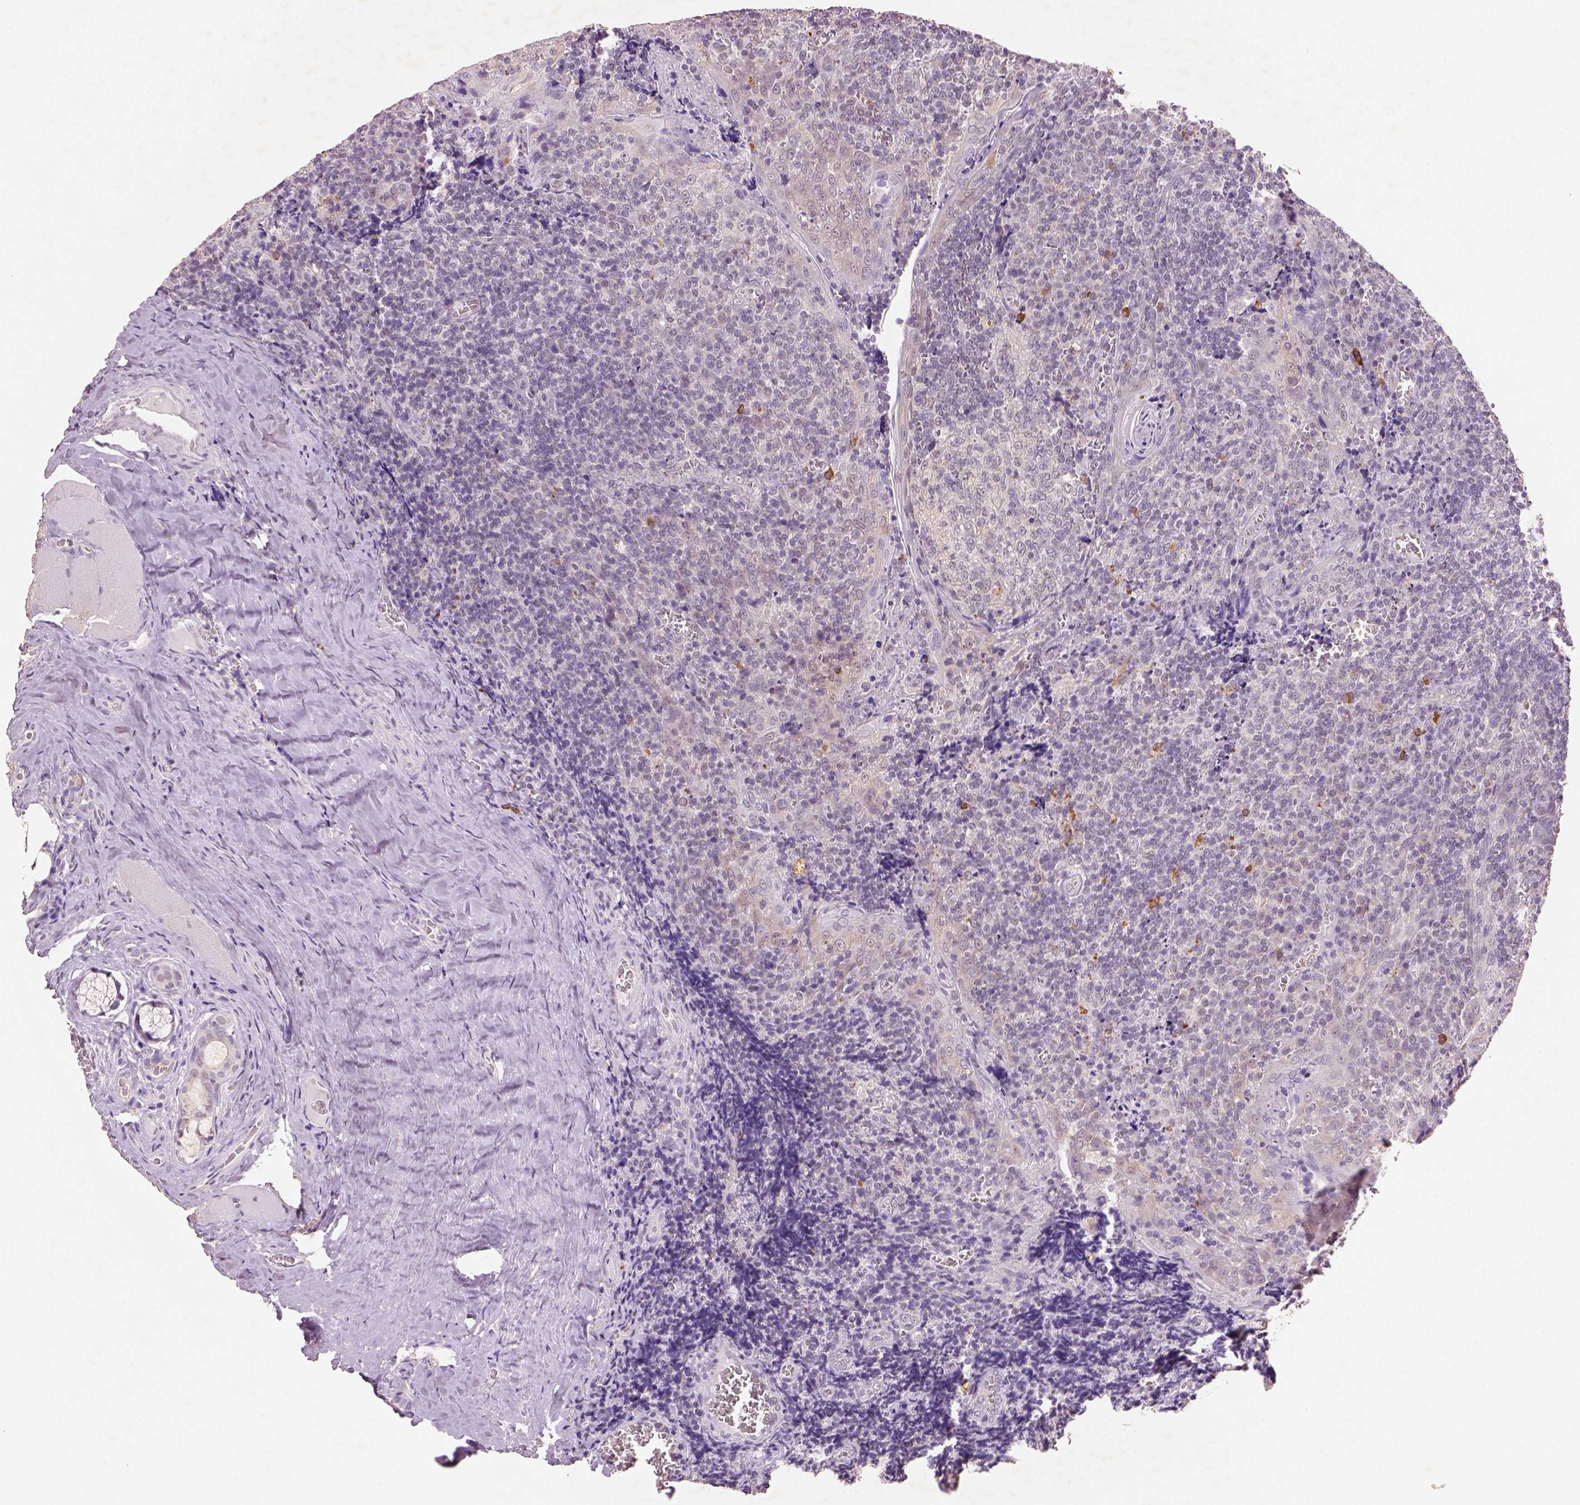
{"staining": {"intensity": "negative", "quantity": "none", "location": "none"}, "tissue": "tonsil", "cell_type": "Germinal center cells", "image_type": "normal", "snomed": [{"axis": "morphology", "description": "Normal tissue, NOS"}, {"axis": "morphology", "description": "Inflammation, NOS"}, {"axis": "topography", "description": "Tonsil"}], "caption": "A high-resolution histopathology image shows immunohistochemistry (IHC) staining of benign tonsil, which displays no significant staining in germinal center cells. The staining was performed using DAB (3,3'-diaminobenzidine) to visualize the protein expression in brown, while the nuclei were stained in blue with hematoxylin (Magnification: 20x).", "gene": "AP2B1", "patient": {"sex": "female", "age": 31}}